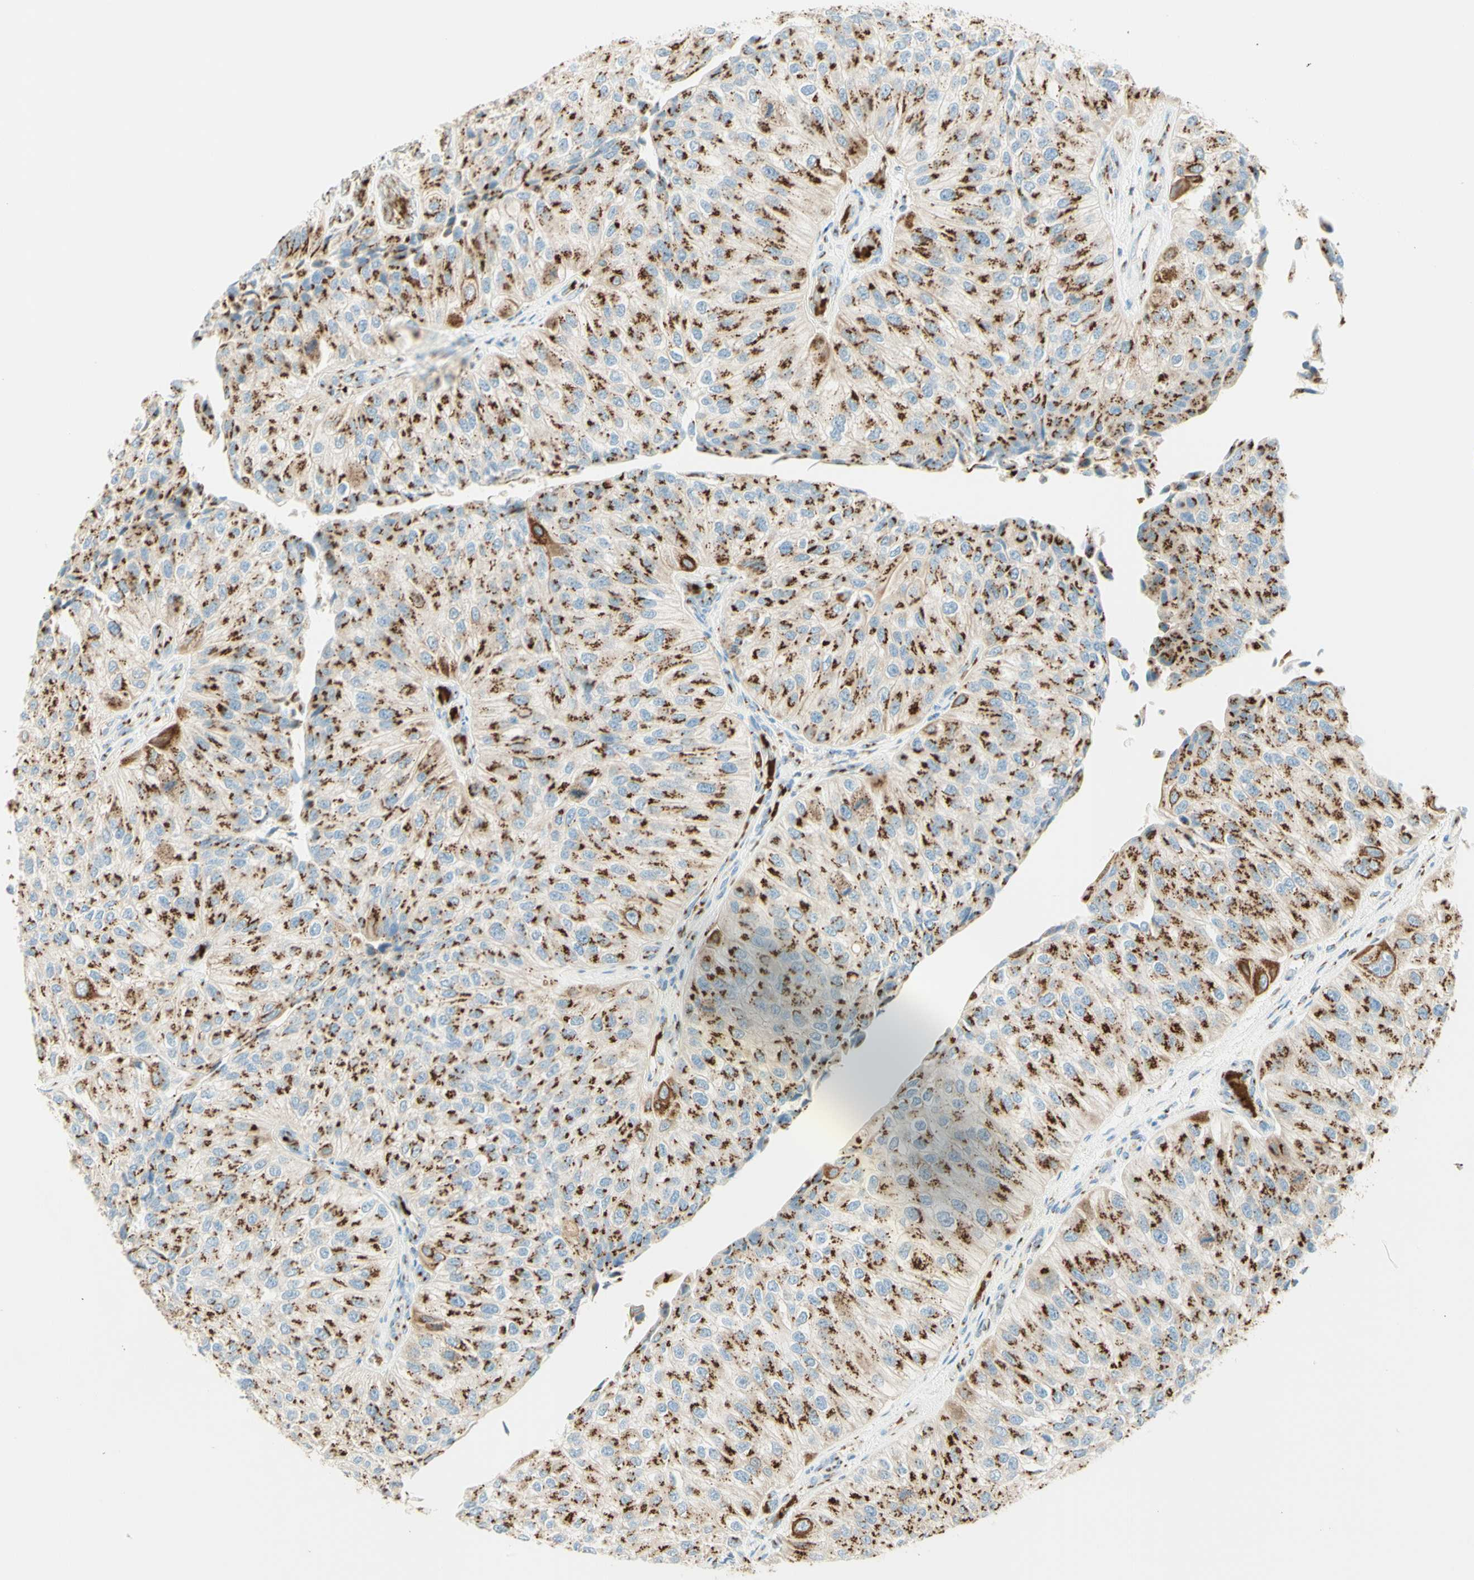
{"staining": {"intensity": "strong", "quantity": ">75%", "location": "cytoplasmic/membranous"}, "tissue": "urothelial cancer", "cell_type": "Tumor cells", "image_type": "cancer", "snomed": [{"axis": "morphology", "description": "Urothelial carcinoma, High grade"}, {"axis": "topography", "description": "Kidney"}, {"axis": "topography", "description": "Urinary bladder"}], "caption": "Immunohistochemical staining of urothelial cancer reveals strong cytoplasmic/membranous protein positivity in about >75% of tumor cells.", "gene": "GOLGB1", "patient": {"sex": "male", "age": 77}}